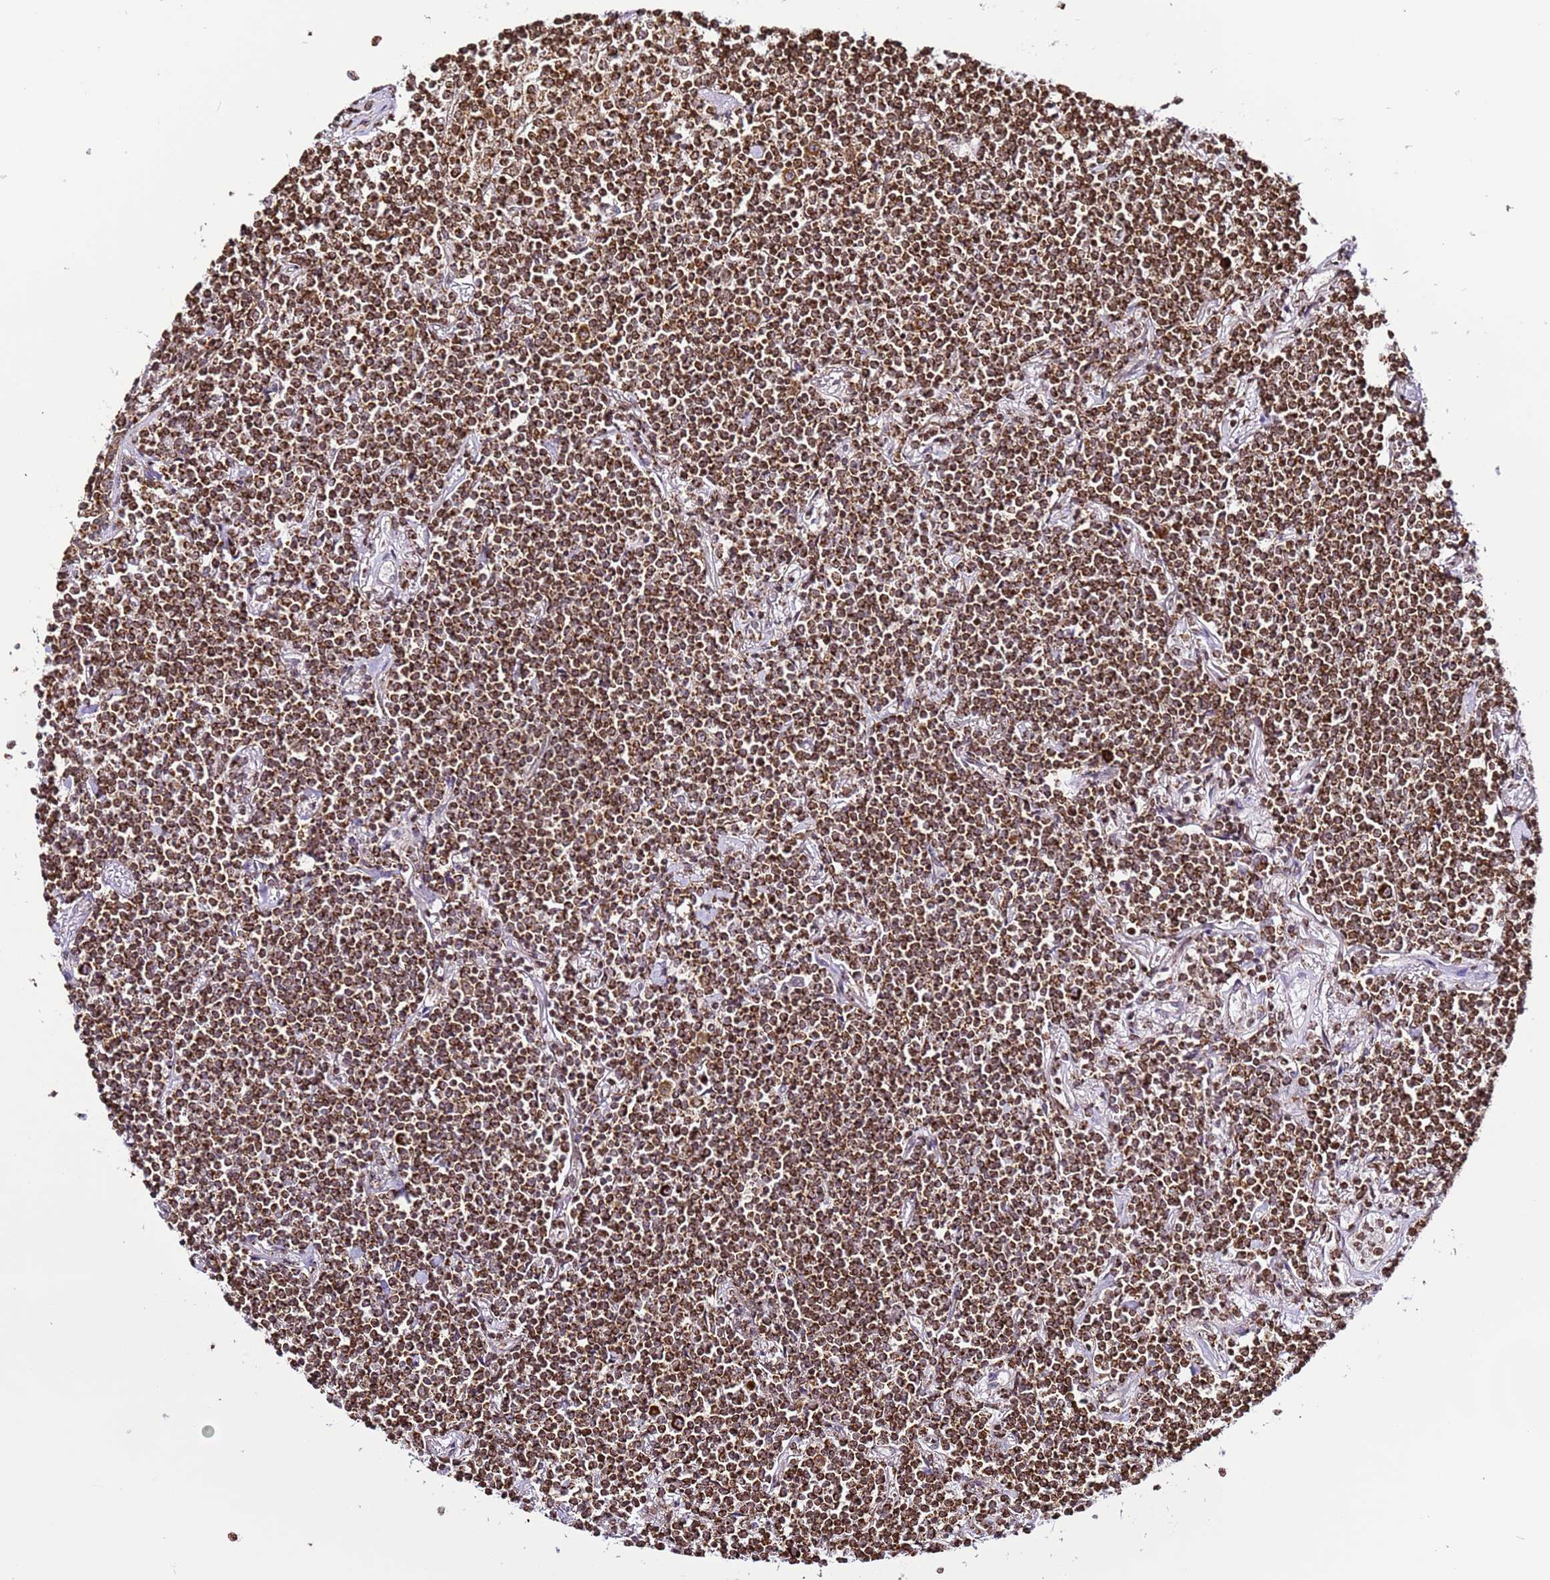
{"staining": {"intensity": "strong", "quantity": ">75%", "location": "cytoplasmic/membranous"}, "tissue": "lymphoma", "cell_type": "Tumor cells", "image_type": "cancer", "snomed": [{"axis": "morphology", "description": "Malignant lymphoma, non-Hodgkin's type, Low grade"}, {"axis": "topography", "description": "Lung"}], "caption": "A histopathology image of malignant lymphoma, non-Hodgkin's type (low-grade) stained for a protein demonstrates strong cytoplasmic/membranous brown staining in tumor cells. The protein is shown in brown color, while the nuclei are stained blue.", "gene": "HSPE1", "patient": {"sex": "female", "age": 71}}